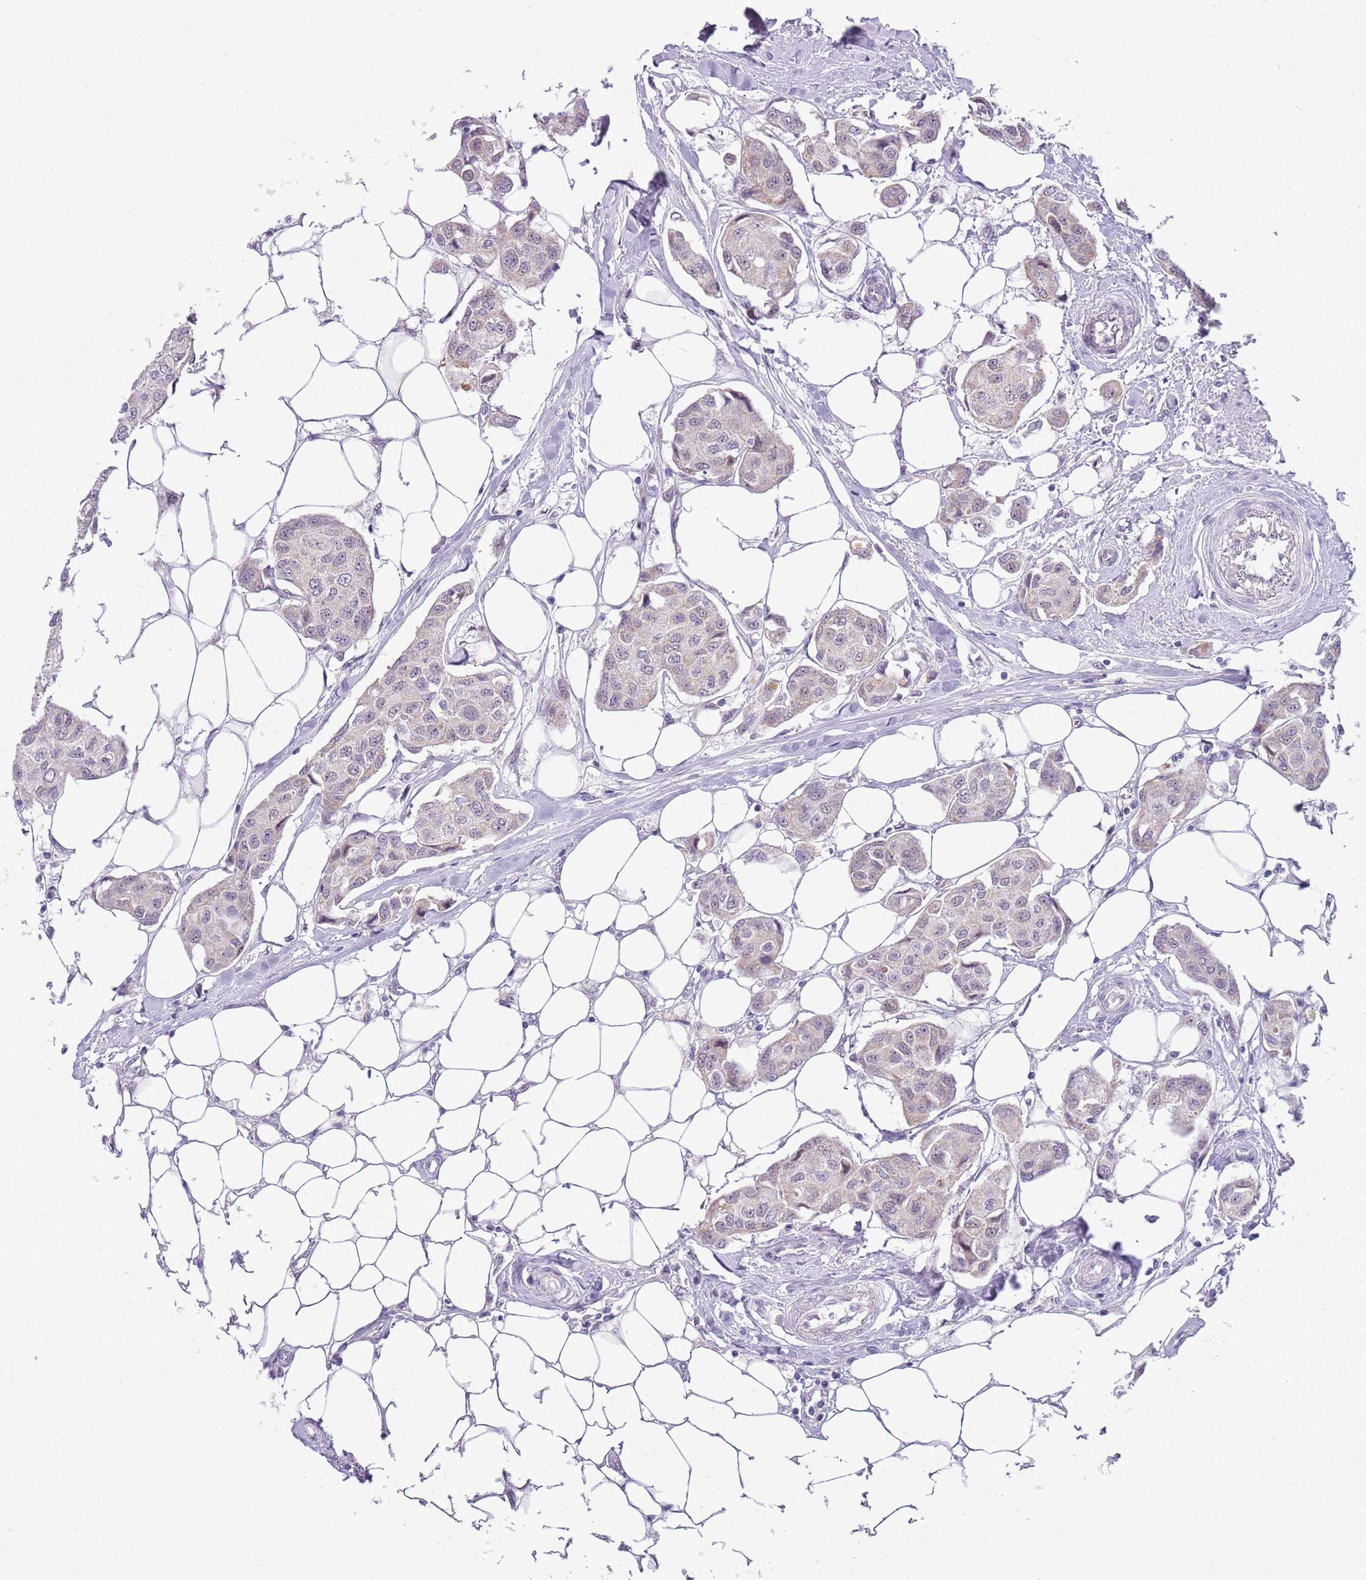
{"staining": {"intensity": "negative", "quantity": "none", "location": "none"}, "tissue": "breast cancer", "cell_type": "Tumor cells", "image_type": "cancer", "snomed": [{"axis": "morphology", "description": "Duct carcinoma"}, {"axis": "topography", "description": "Breast"}, {"axis": "topography", "description": "Lymph node"}], "caption": "Immunohistochemical staining of human breast cancer (infiltrating ductal carcinoma) exhibits no significant positivity in tumor cells.", "gene": "FAM120C", "patient": {"sex": "female", "age": 80}}